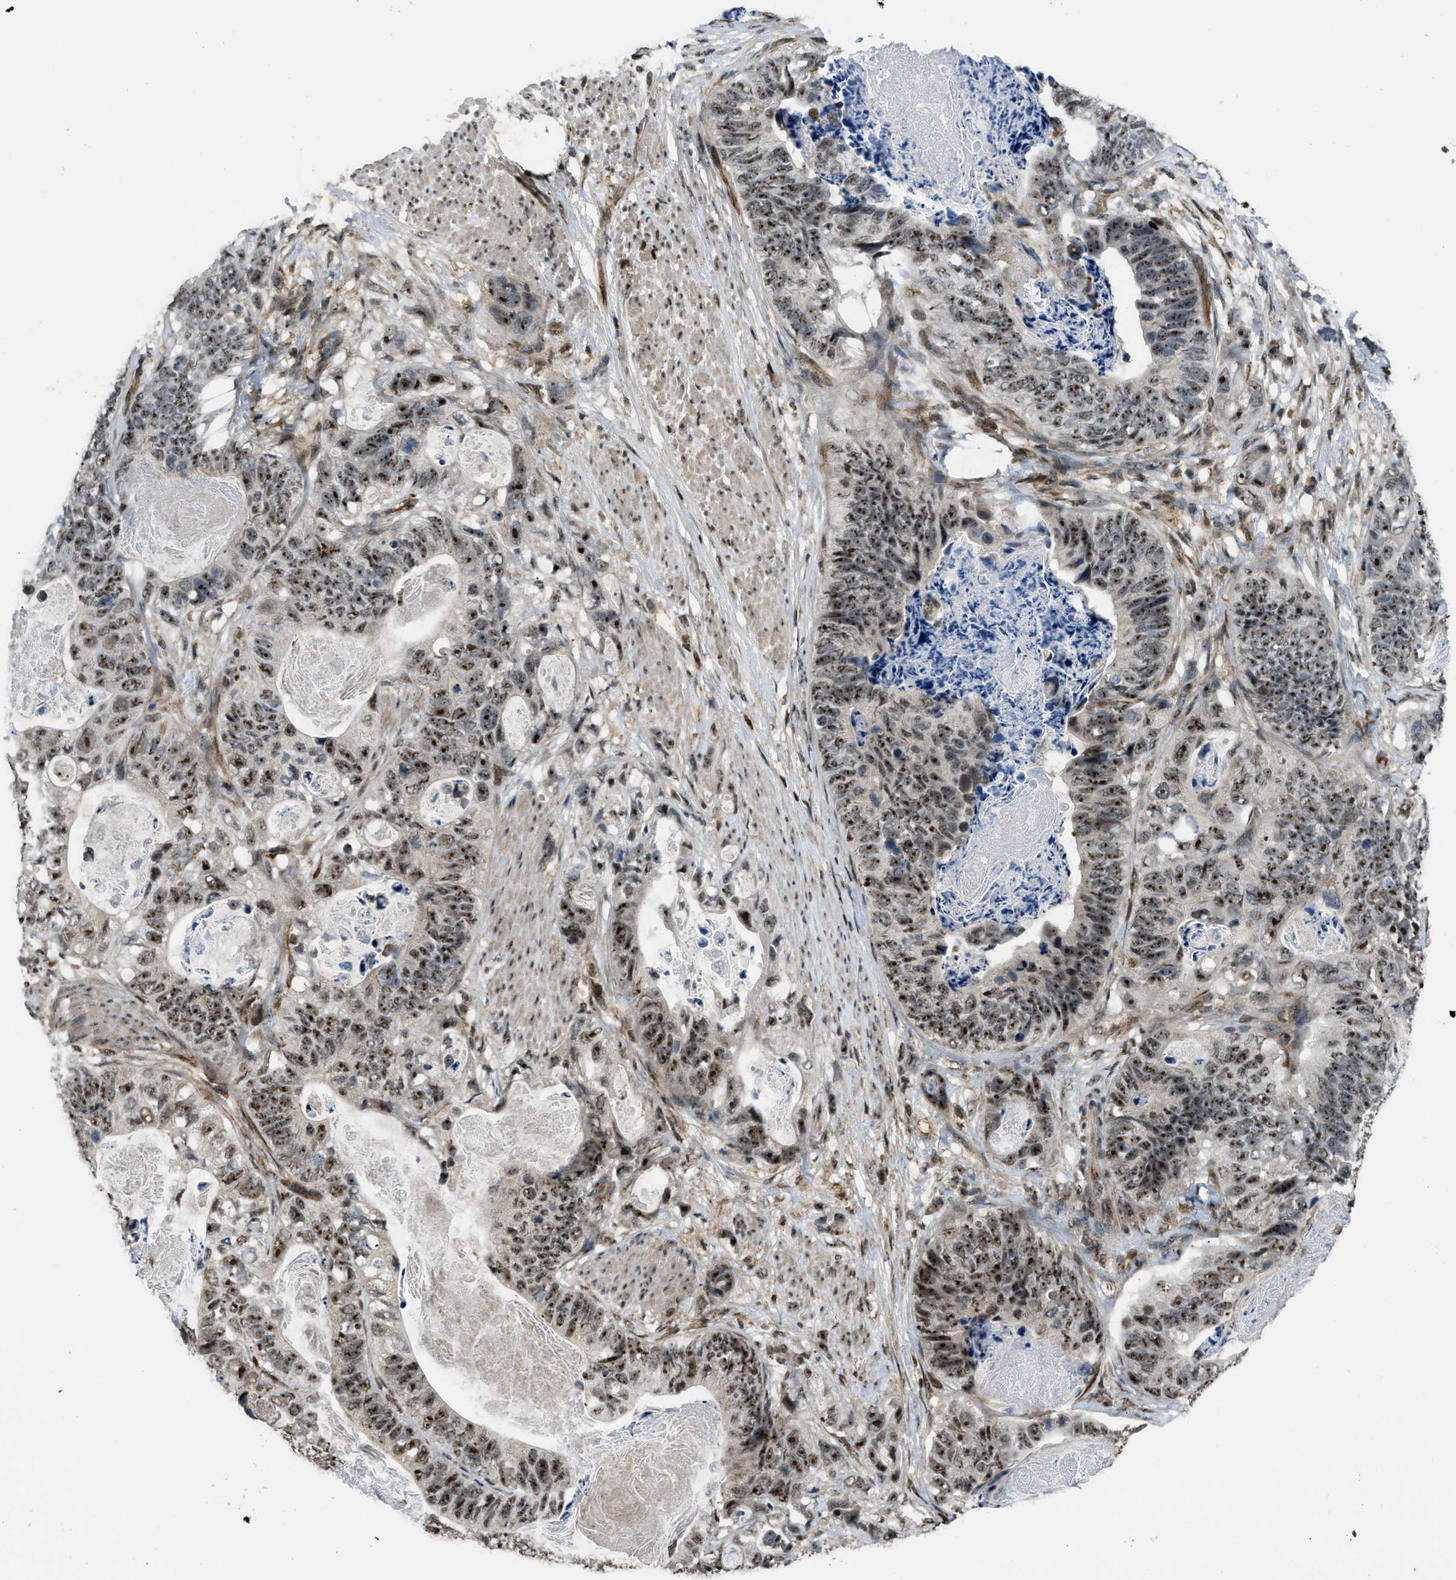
{"staining": {"intensity": "strong", "quantity": ">75%", "location": "nuclear"}, "tissue": "stomach cancer", "cell_type": "Tumor cells", "image_type": "cancer", "snomed": [{"axis": "morphology", "description": "Adenocarcinoma, NOS"}, {"axis": "topography", "description": "Stomach"}], "caption": "The histopathology image shows a brown stain indicating the presence of a protein in the nuclear of tumor cells in stomach cancer (adenocarcinoma).", "gene": "E2F1", "patient": {"sex": "female", "age": 89}}